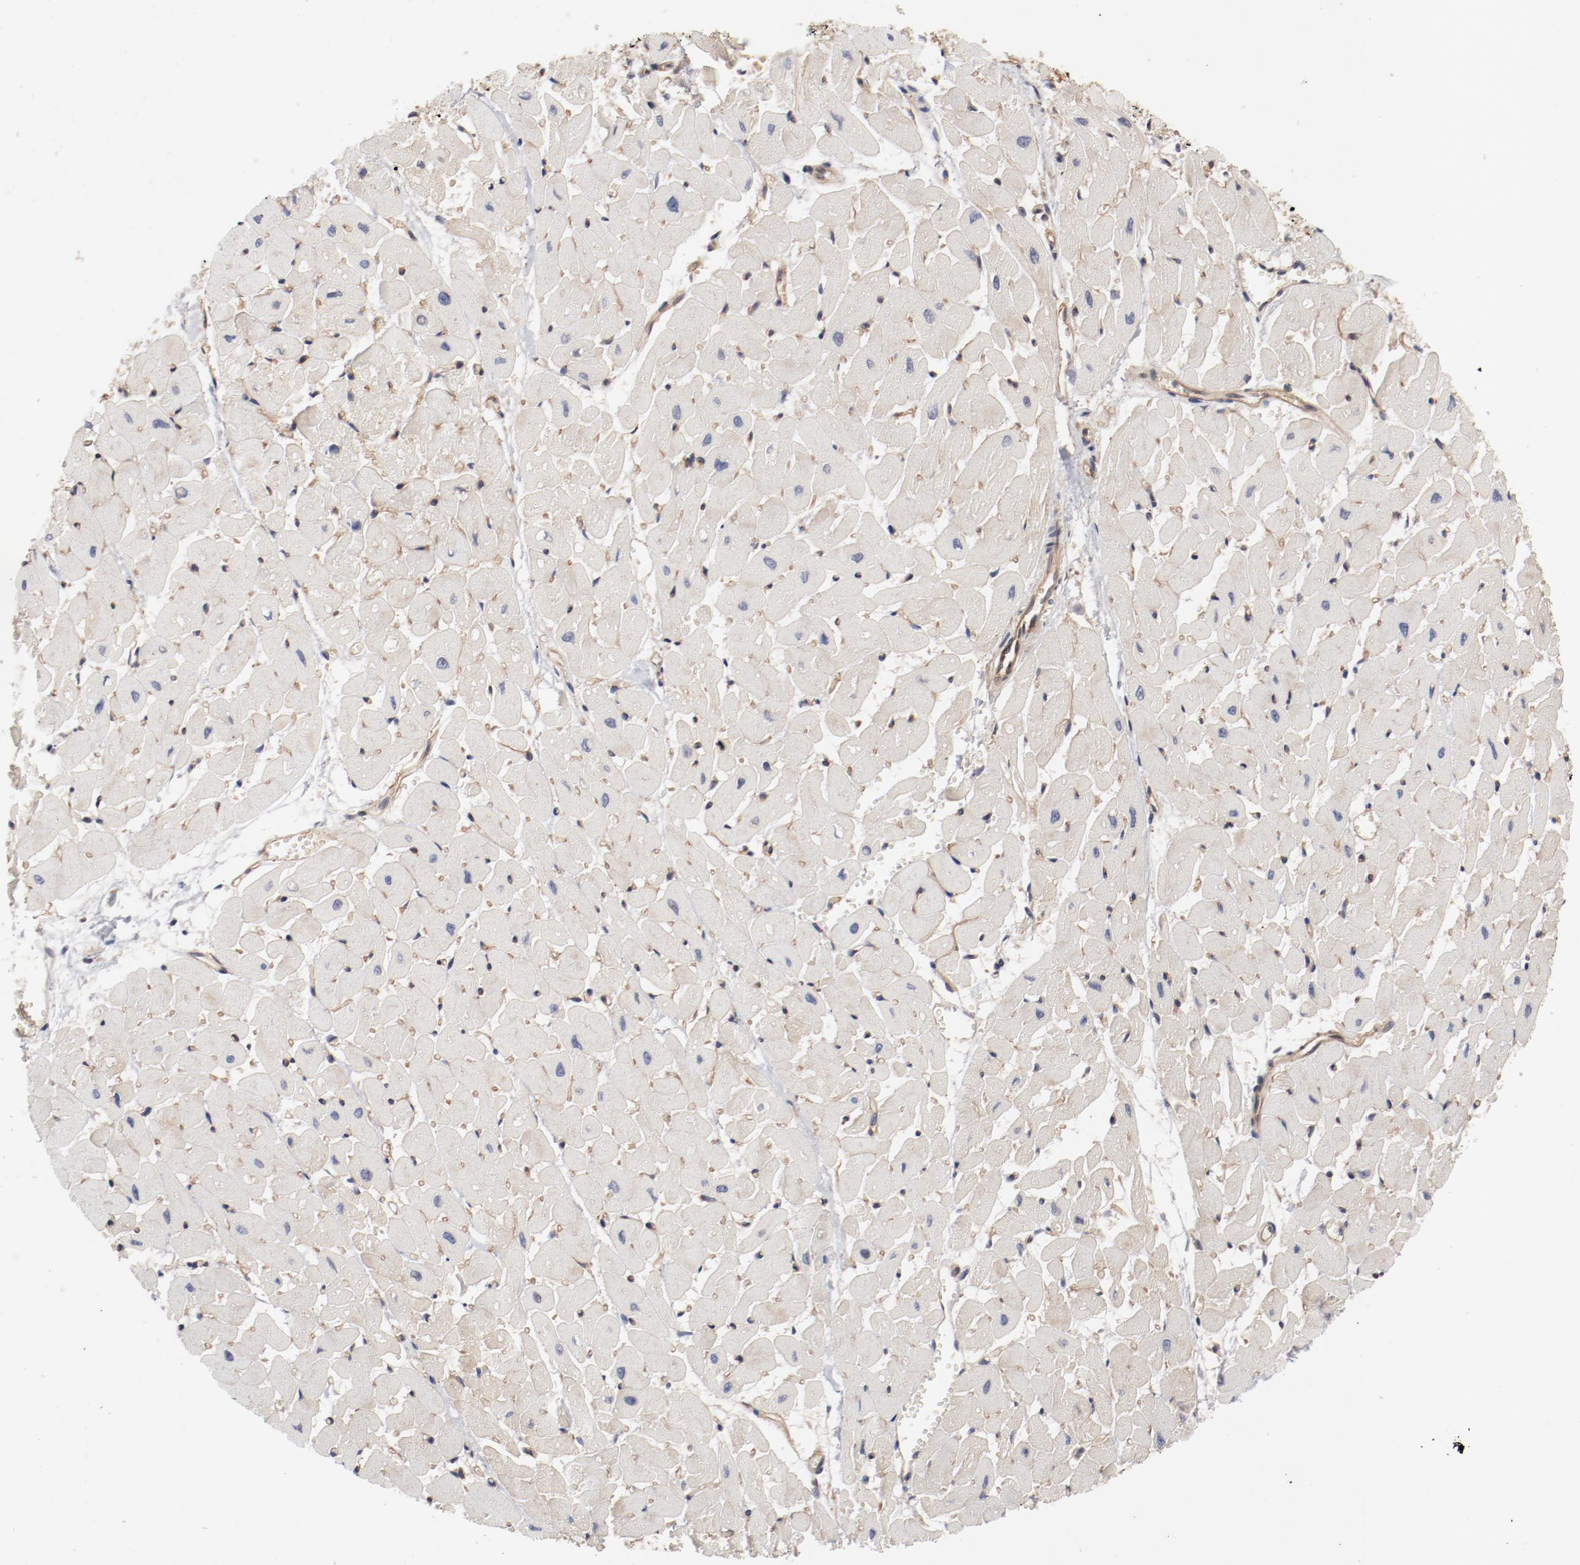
{"staining": {"intensity": "weak", "quantity": ">75%", "location": "cytoplasmic/membranous"}, "tissue": "heart muscle", "cell_type": "Cardiomyocytes", "image_type": "normal", "snomed": [{"axis": "morphology", "description": "Normal tissue, NOS"}, {"axis": "topography", "description": "Heart"}], "caption": "The histopathology image reveals immunohistochemical staining of benign heart muscle. There is weak cytoplasmic/membranous staining is seen in about >75% of cardiomyocytes.", "gene": "PITPNM2", "patient": {"sex": "female", "age": 19}}